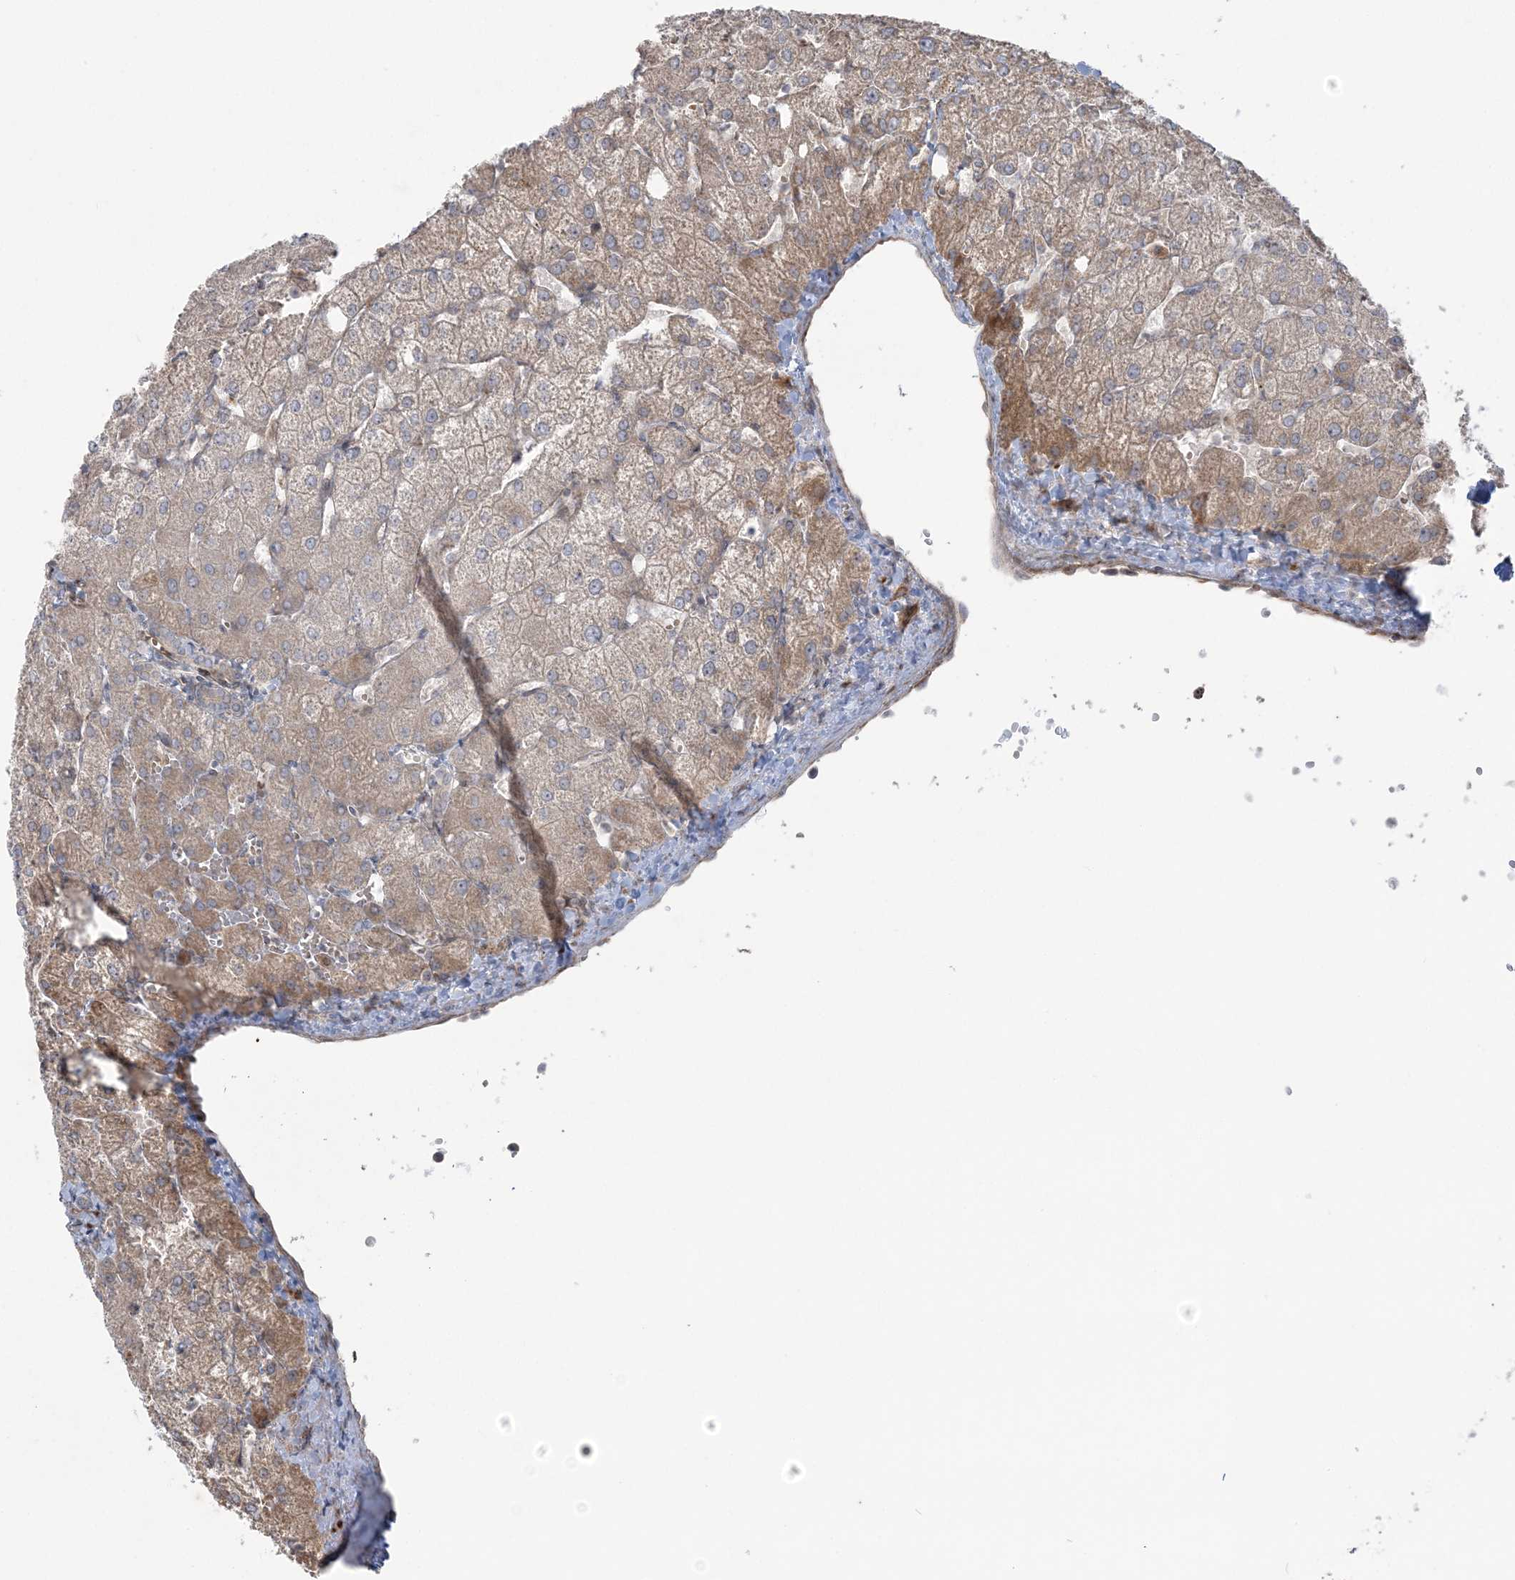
{"staining": {"intensity": "negative", "quantity": "none", "location": "none"}, "tissue": "liver", "cell_type": "Cholangiocytes", "image_type": "normal", "snomed": [{"axis": "morphology", "description": "Normal tissue, NOS"}, {"axis": "topography", "description": "Liver"}], "caption": "Immunohistochemistry (IHC) of benign human liver demonstrates no staining in cholangiocytes. (Stains: DAB immunohistochemistry with hematoxylin counter stain, Microscopy: brightfield microscopy at high magnification).", "gene": "NUDT9", "patient": {"sex": "female", "age": 54}}